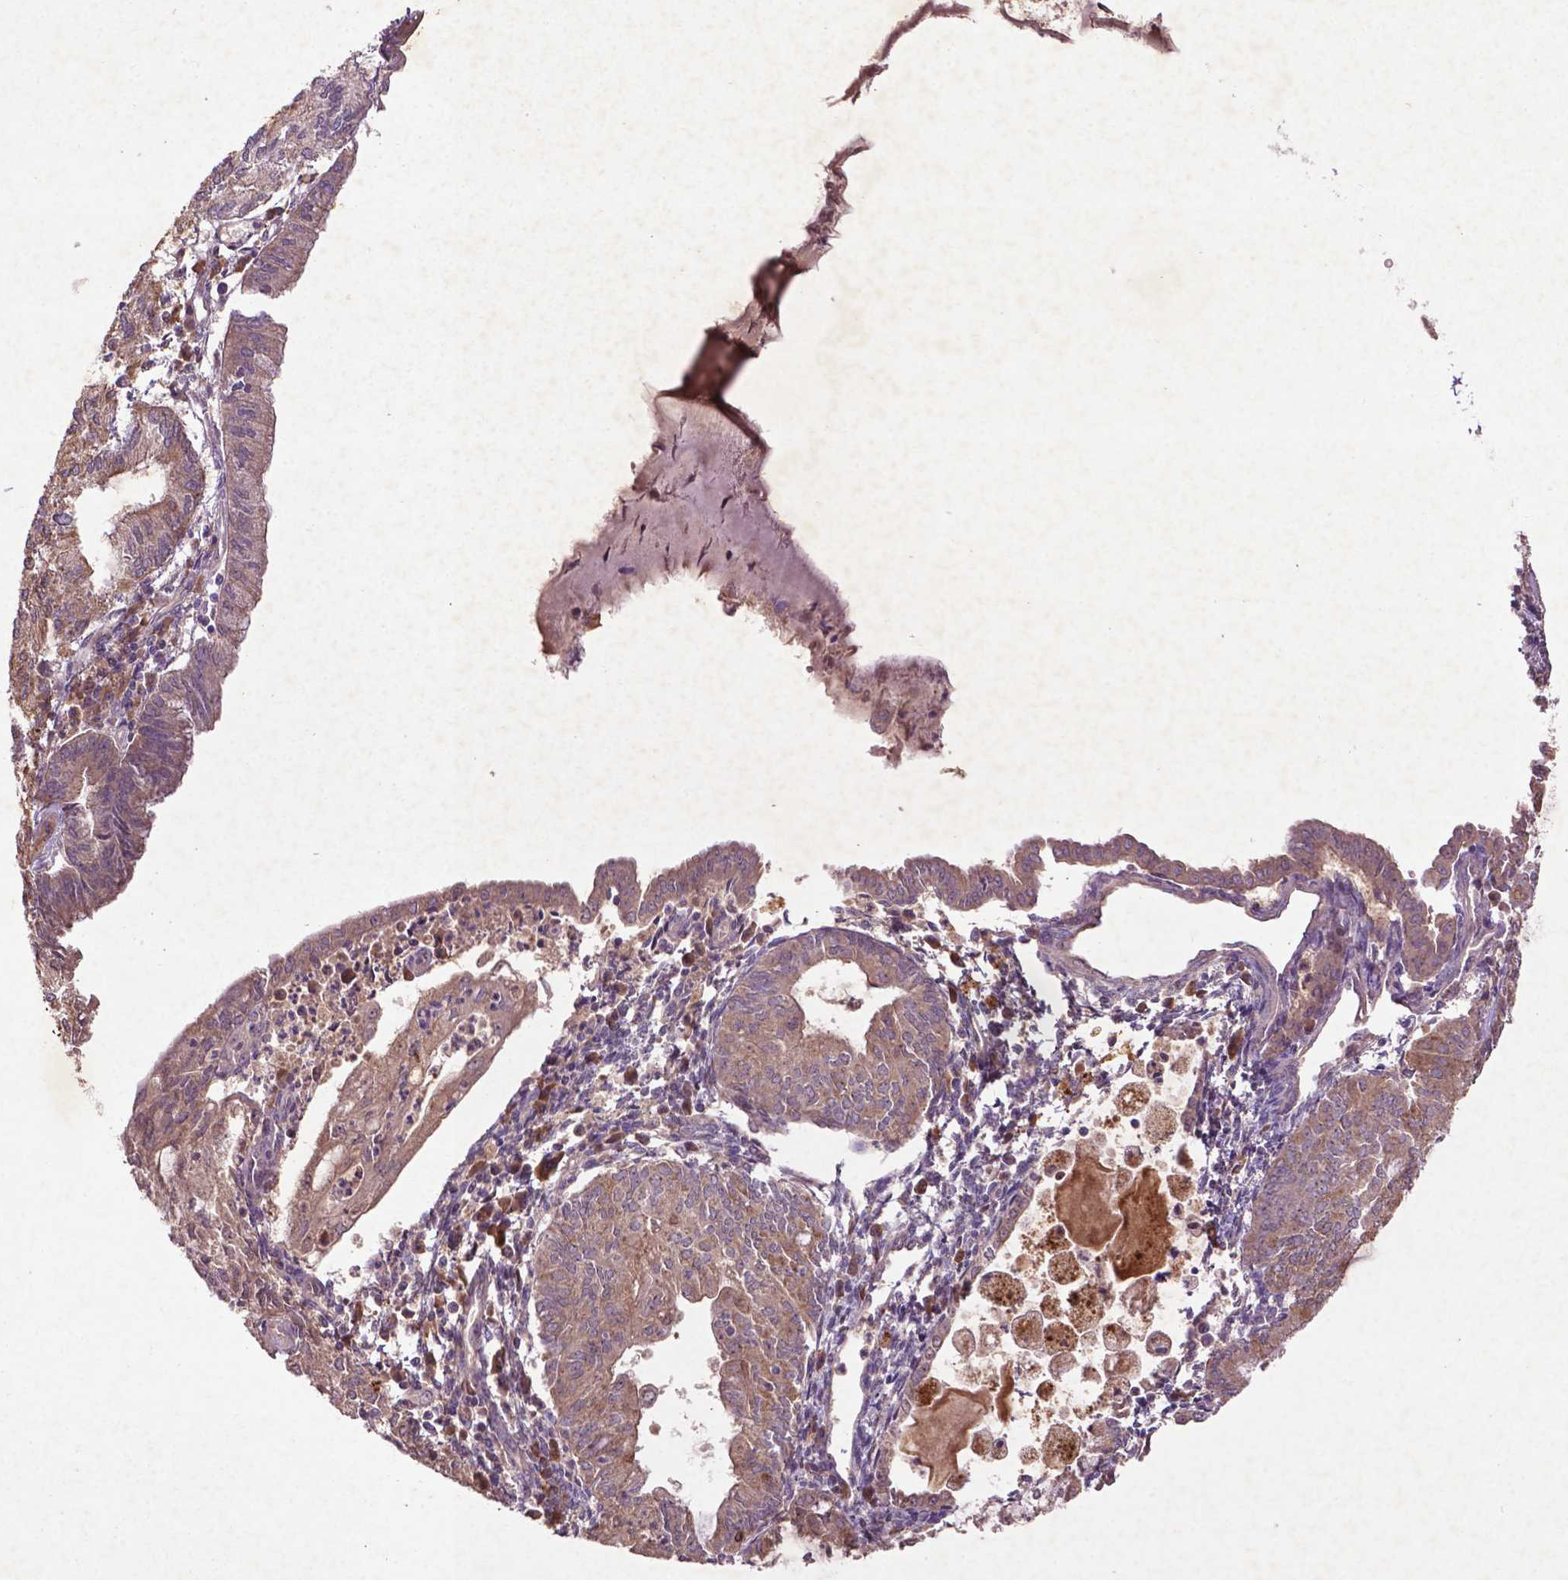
{"staining": {"intensity": "moderate", "quantity": ">75%", "location": "cytoplasmic/membranous"}, "tissue": "endometrial cancer", "cell_type": "Tumor cells", "image_type": "cancer", "snomed": [{"axis": "morphology", "description": "Carcinoma, NOS"}, {"axis": "topography", "description": "Endometrium"}], "caption": "An immunohistochemistry (IHC) photomicrograph of neoplastic tissue is shown. Protein staining in brown labels moderate cytoplasmic/membranous positivity in endometrial carcinoma within tumor cells.", "gene": "COQ2", "patient": {"sex": "female", "age": 62}}